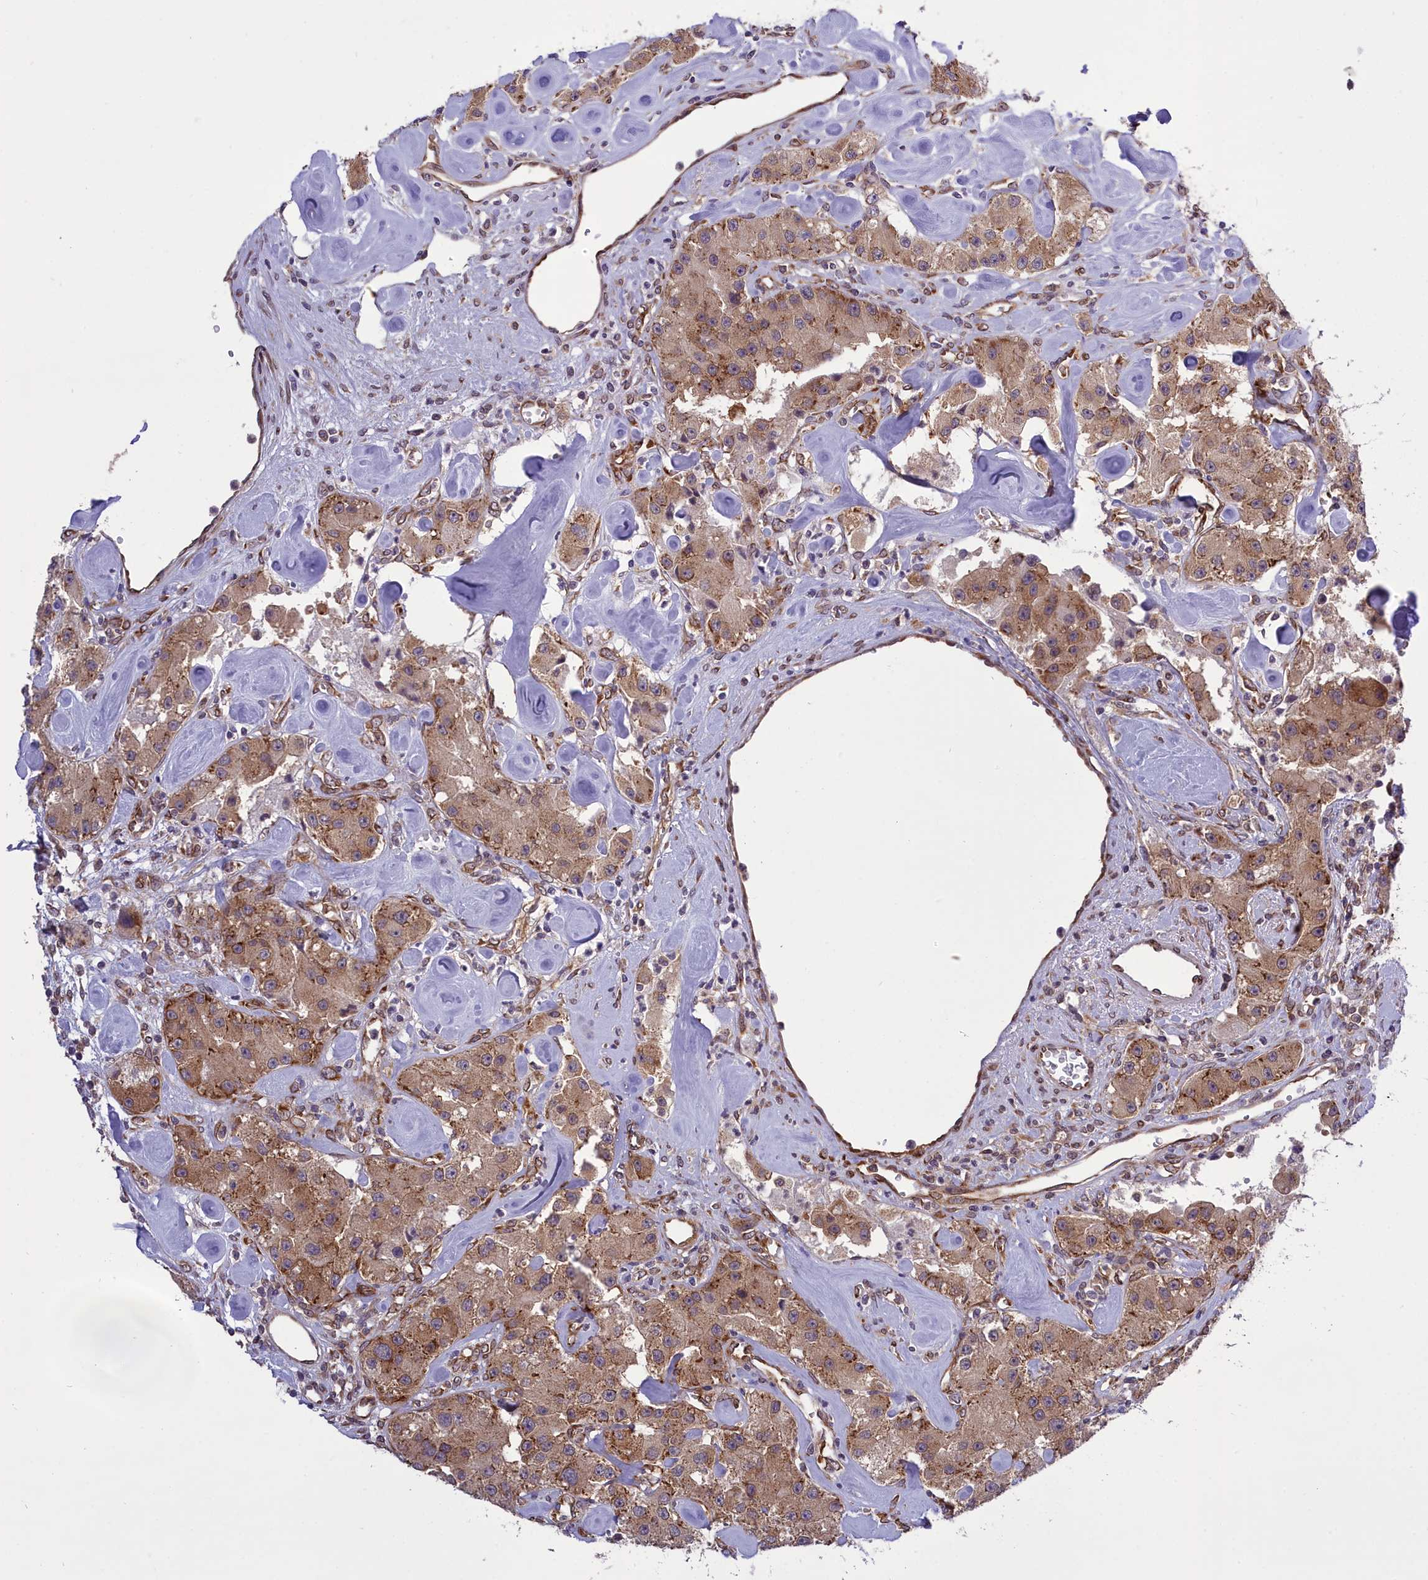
{"staining": {"intensity": "moderate", "quantity": ">75%", "location": "cytoplasmic/membranous"}, "tissue": "carcinoid", "cell_type": "Tumor cells", "image_type": "cancer", "snomed": [{"axis": "morphology", "description": "Carcinoid, malignant, NOS"}, {"axis": "topography", "description": "Pancreas"}], "caption": "Moderate cytoplasmic/membranous expression is appreciated in about >75% of tumor cells in carcinoid.", "gene": "DHCR7", "patient": {"sex": "male", "age": 41}}